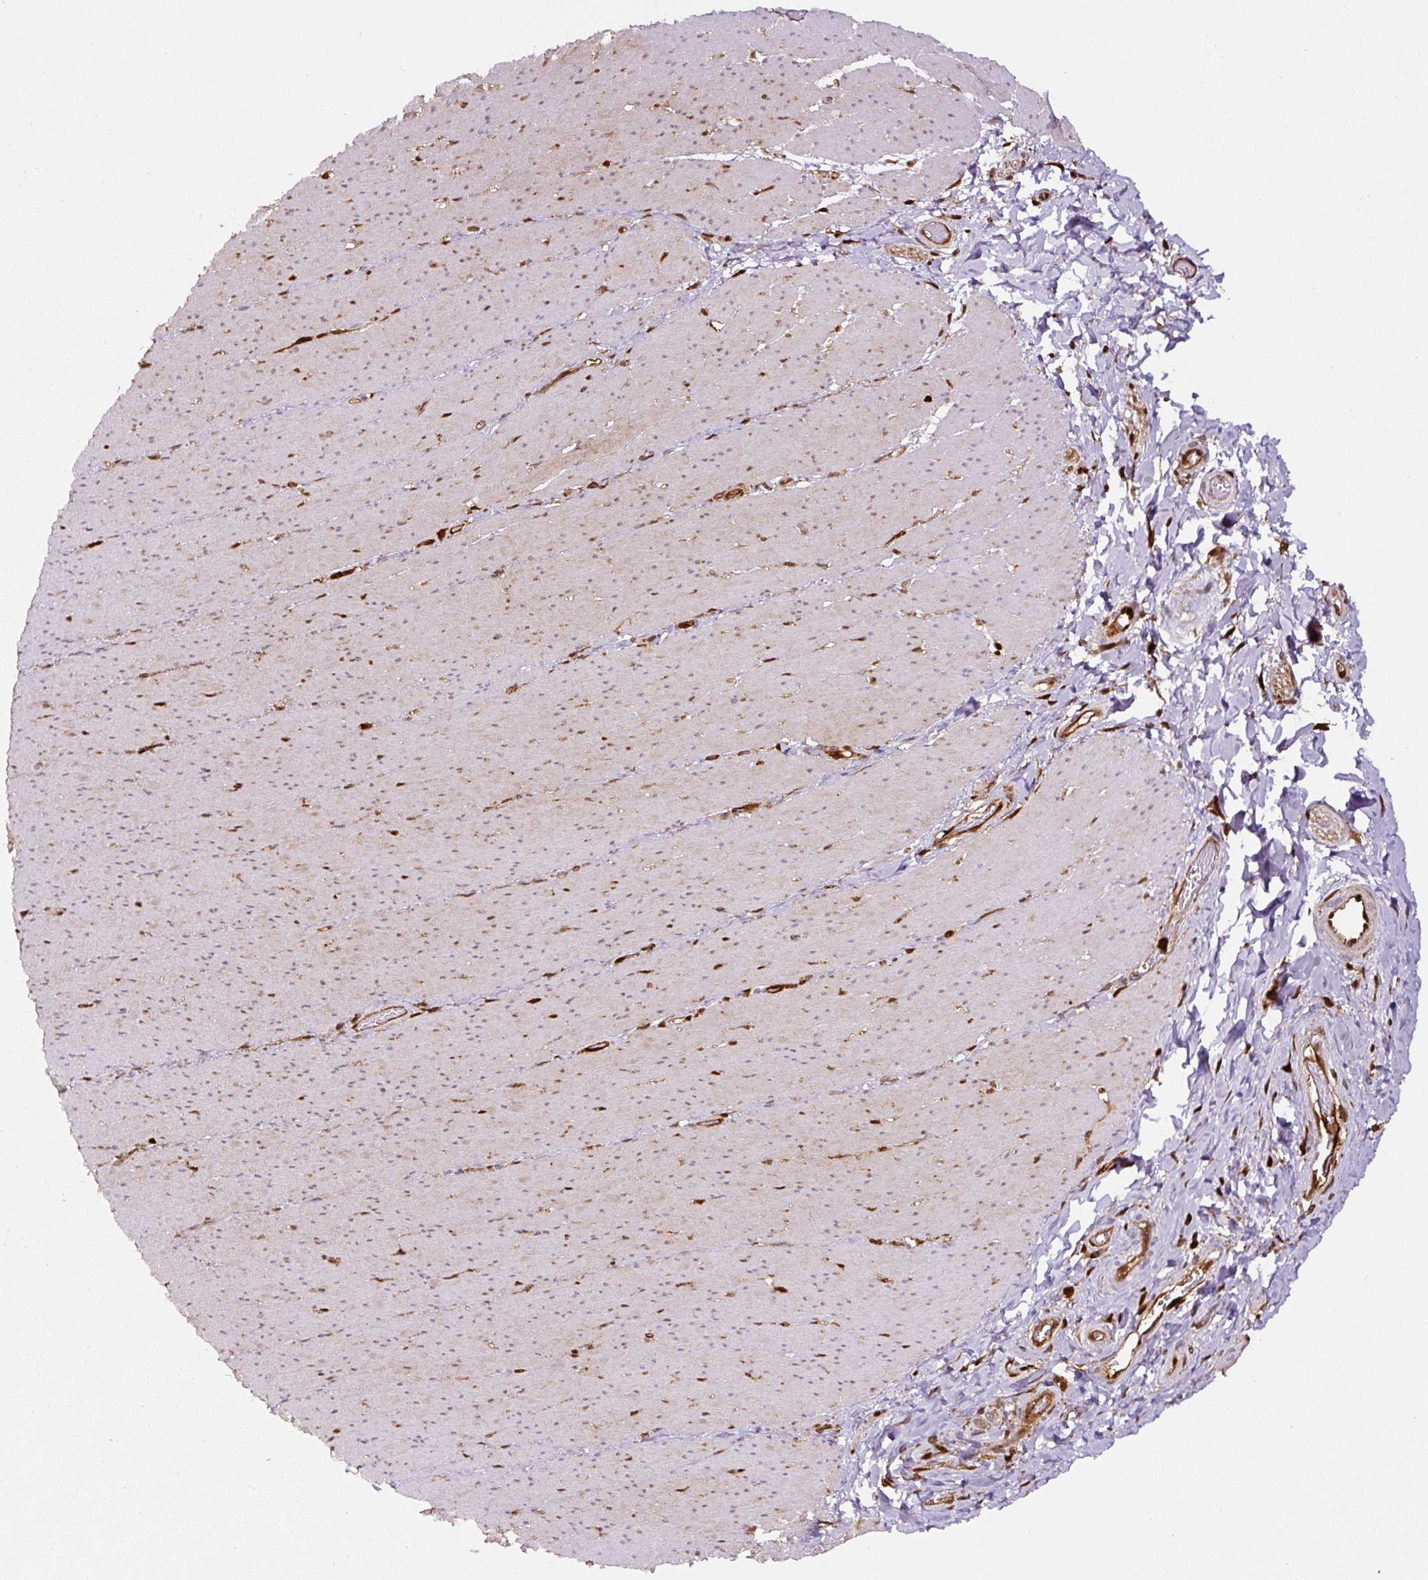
{"staining": {"intensity": "moderate", "quantity": "<25%", "location": "cytoplasmic/membranous,nuclear"}, "tissue": "smooth muscle", "cell_type": "Smooth muscle cells", "image_type": "normal", "snomed": [{"axis": "morphology", "description": "Normal tissue, NOS"}, {"axis": "topography", "description": "Smooth muscle"}, {"axis": "topography", "description": "Rectum"}], "caption": "Normal smooth muscle was stained to show a protein in brown. There is low levels of moderate cytoplasmic/membranous,nuclear expression in approximately <25% of smooth muscle cells.", "gene": "ANXA1", "patient": {"sex": "male", "age": 53}}